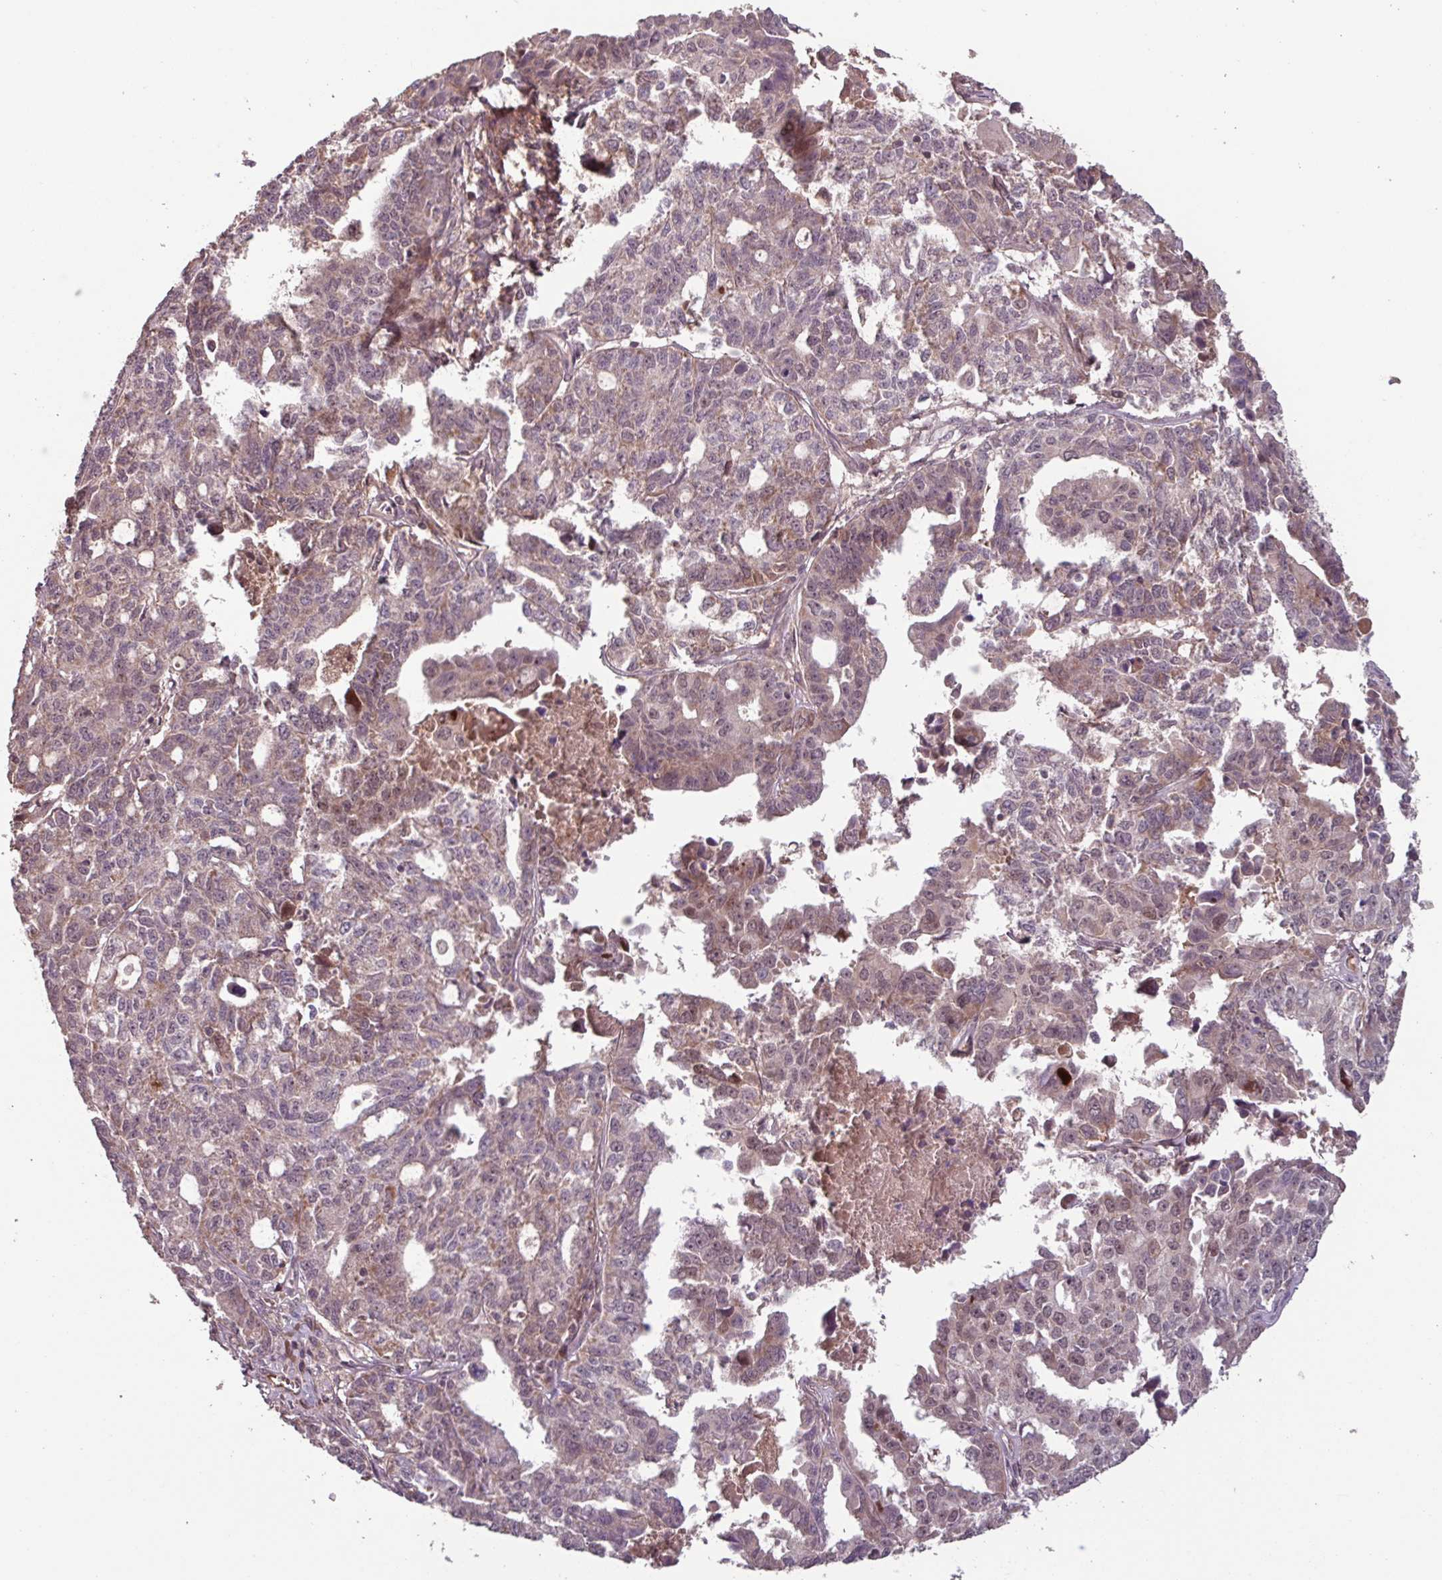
{"staining": {"intensity": "weak", "quantity": "25%-75%", "location": "cytoplasmic/membranous,nuclear"}, "tissue": "ovarian cancer", "cell_type": "Tumor cells", "image_type": "cancer", "snomed": [{"axis": "morphology", "description": "Adenocarcinoma, NOS"}, {"axis": "morphology", "description": "Carcinoma, endometroid"}, {"axis": "topography", "description": "Ovary"}], "caption": "Immunohistochemistry (IHC) photomicrograph of human ovarian cancer (adenocarcinoma) stained for a protein (brown), which reveals low levels of weak cytoplasmic/membranous and nuclear staining in approximately 25%-75% of tumor cells.", "gene": "TMEM88", "patient": {"sex": "female", "age": 72}}